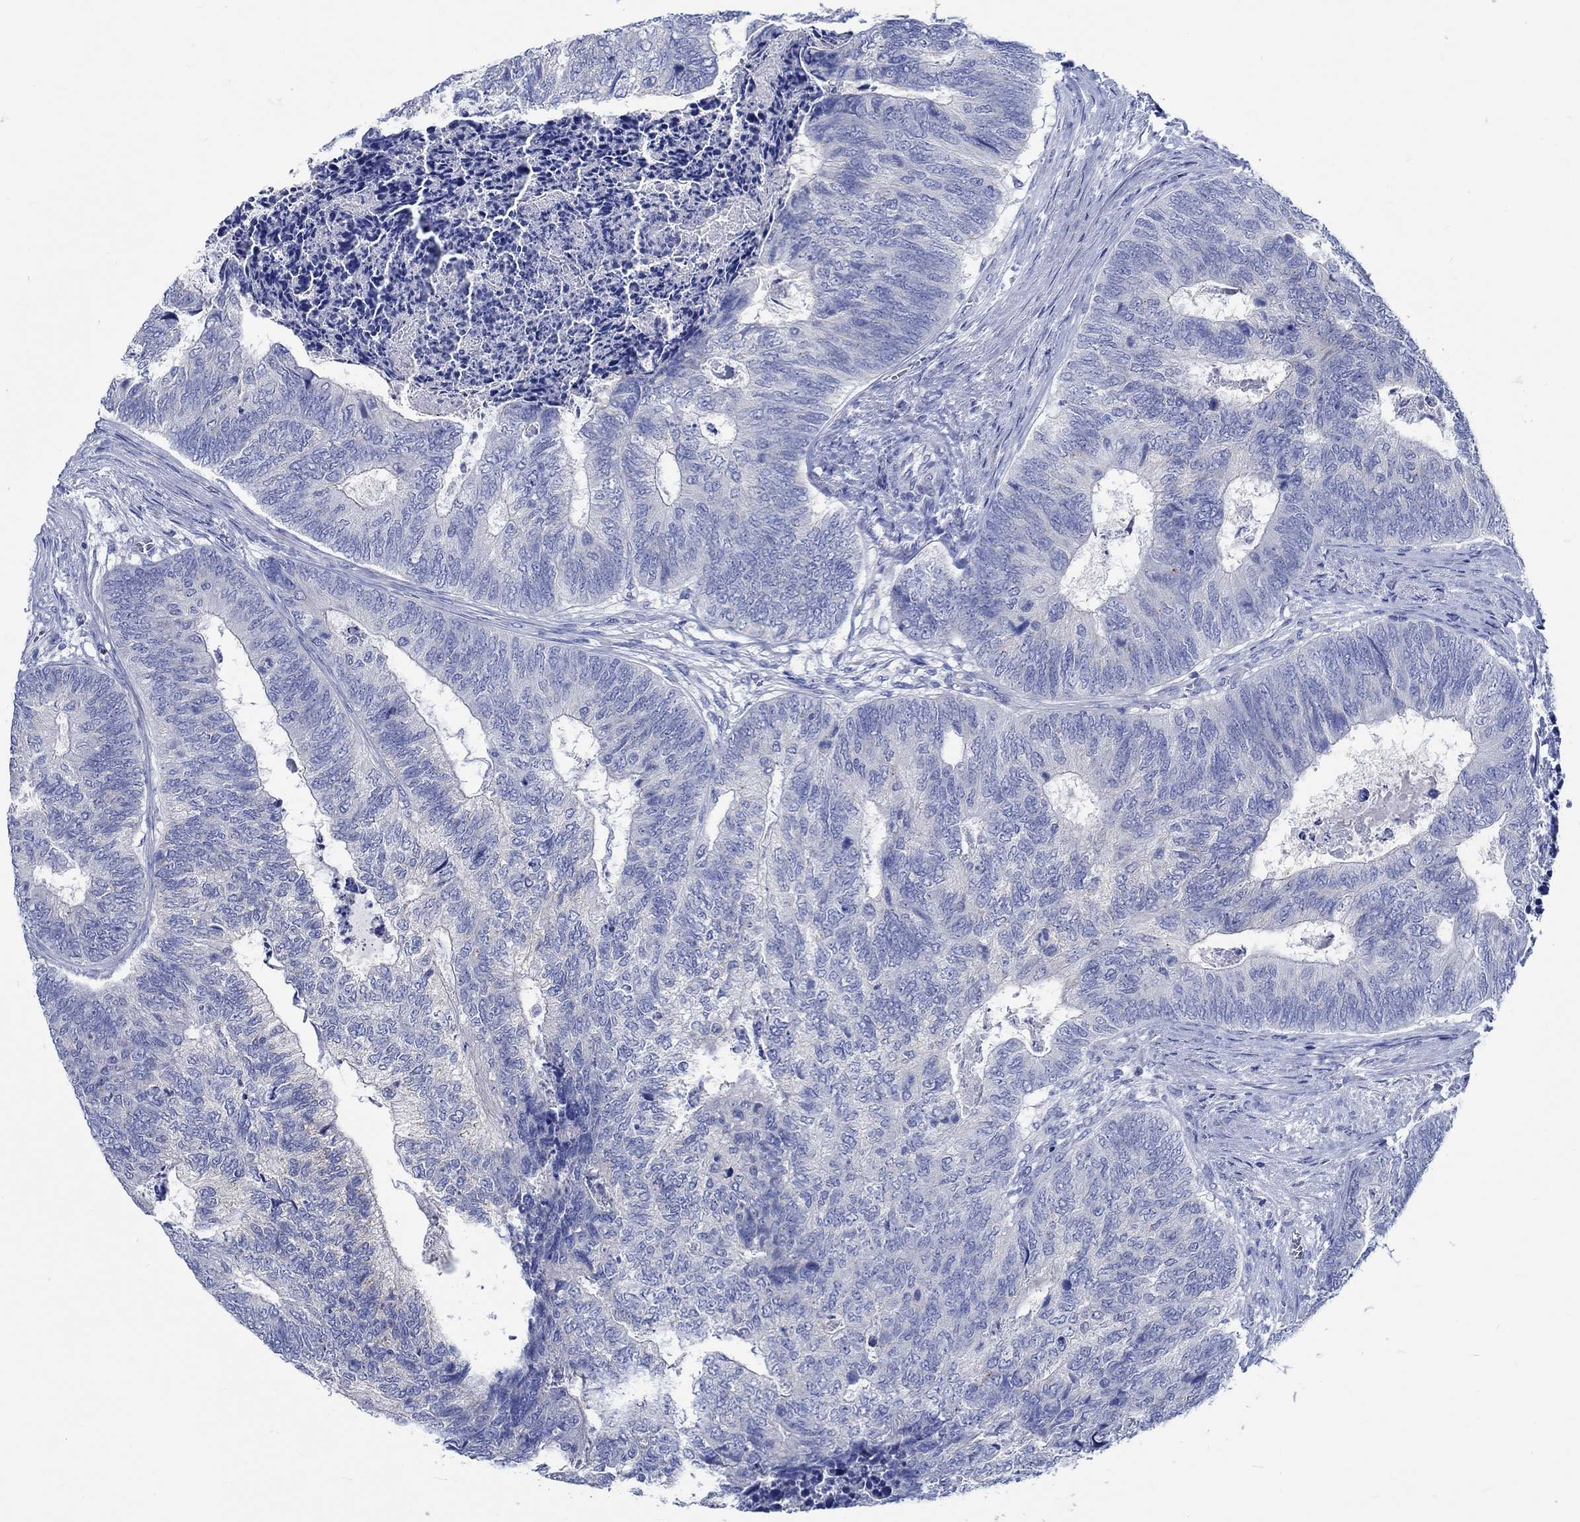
{"staining": {"intensity": "negative", "quantity": "none", "location": "none"}, "tissue": "colorectal cancer", "cell_type": "Tumor cells", "image_type": "cancer", "snomed": [{"axis": "morphology", "description": "Adenocarcinoma, NOS"}, {"axis": "topography", "description": "Colon"}], "caption": "Tumor cells show no significant expression in colorectal cancer (adenocarcinoma). (DAB (3,3'-diaminobenzidine) immunohistochemistry, high magnification).", "gene": "PTPRN2", "patient": {"sex": "female", "age": 67}}